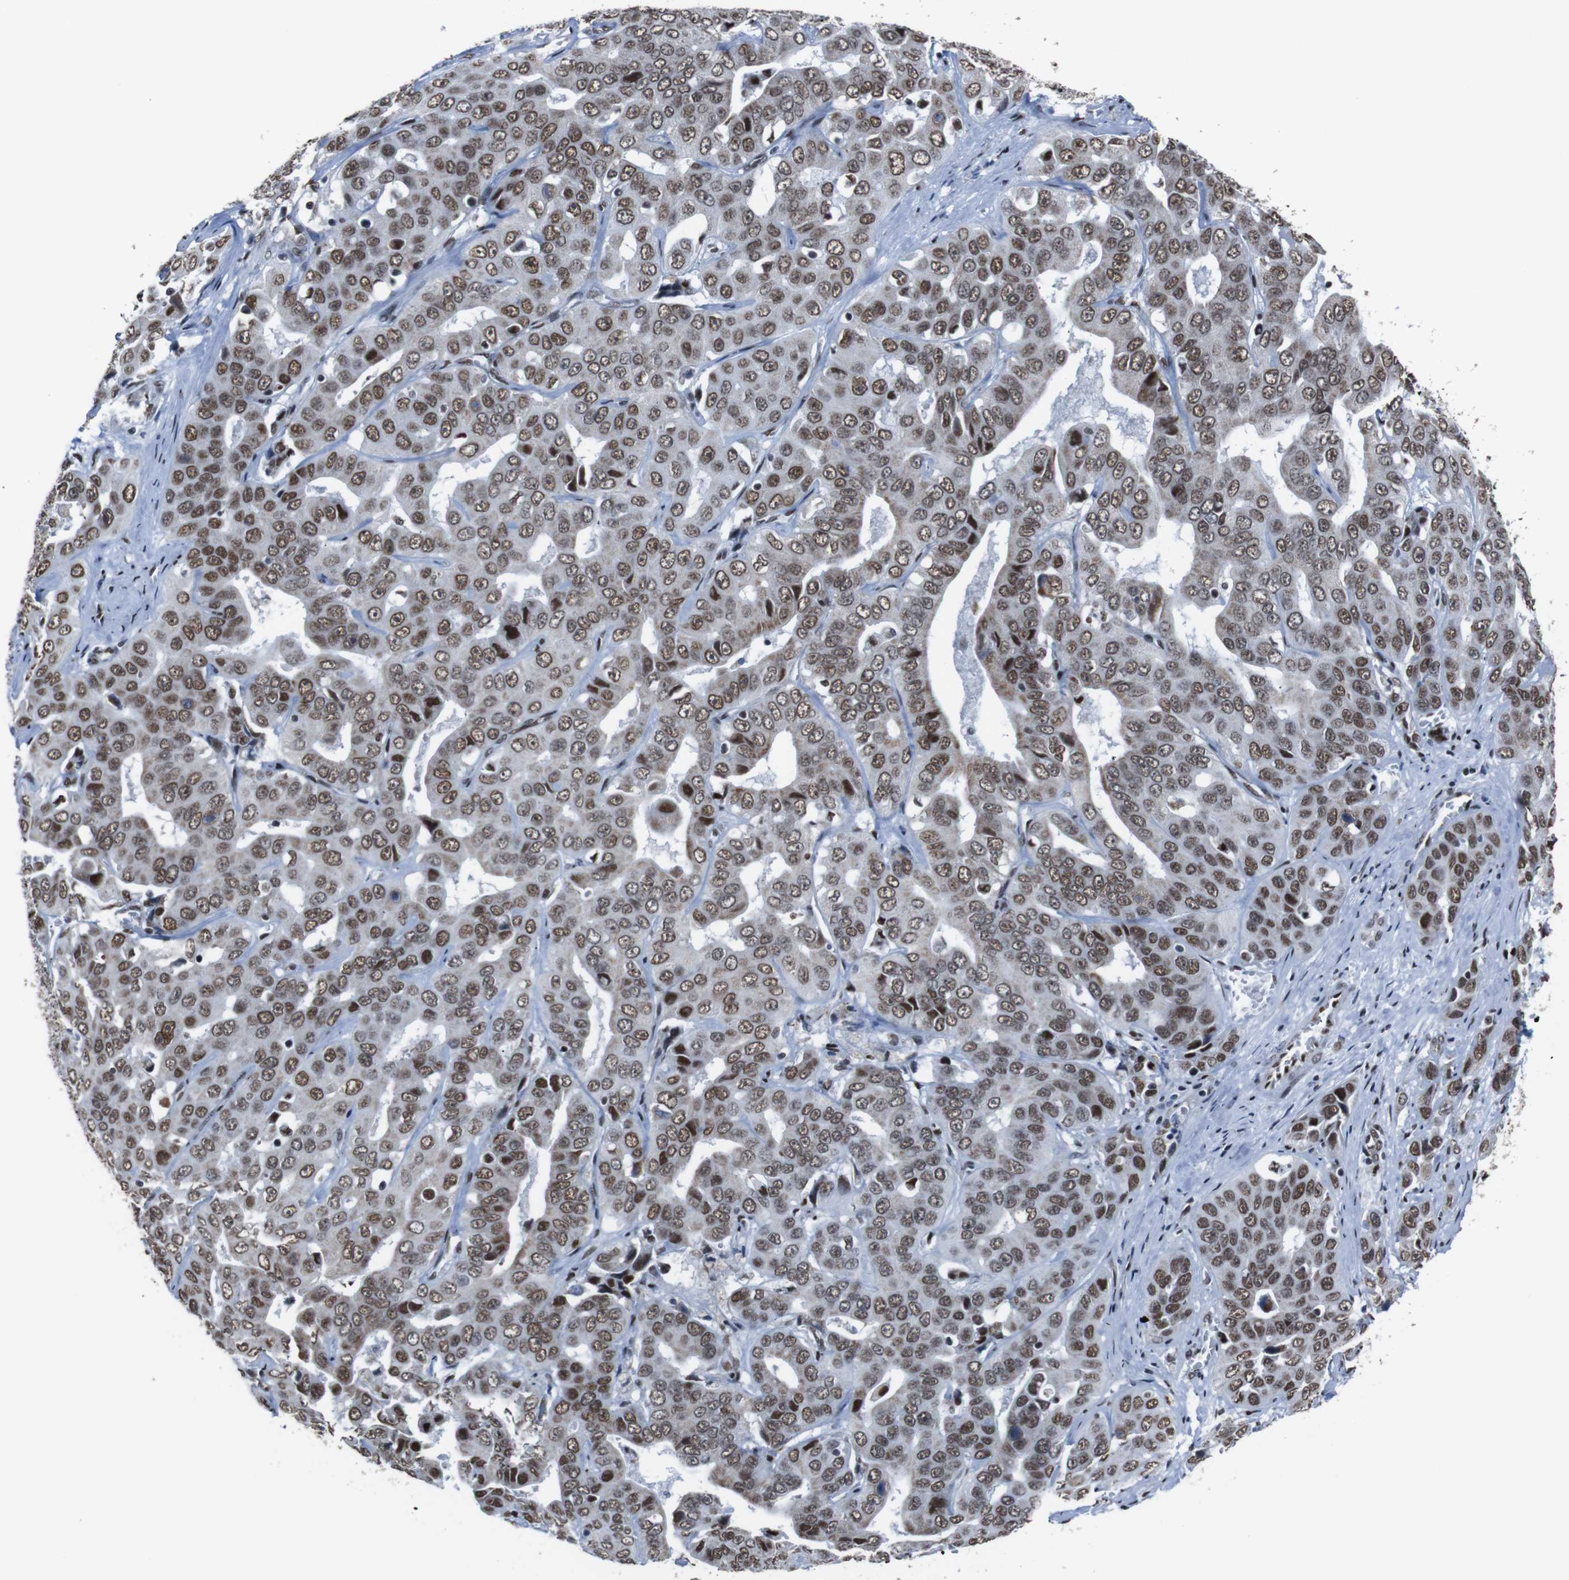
{"staining": {"intensity": "moderate", "quantity": ">75%", "location": "nuclear"}, "tissue": "liver cancer", "cell_type": "Tumor cells", "image_type": "cancer", "snomed": [{"axis": "morphology", "description": "Cholangiocarcinoma"}, {"axis": "topography", "description": "Liver"}], "caption": "Cholangiocarcinoma (liver) stained with DAB (3,3'-diaminobenzidine) IHC shows medium levels of moderate nuclear expression in about >75% of tumor cells. (Brightfield microscopy of DAB IHC at high magnification).", "gene": "ROMO1", "patient": {"sex": "female", "age": 52}}